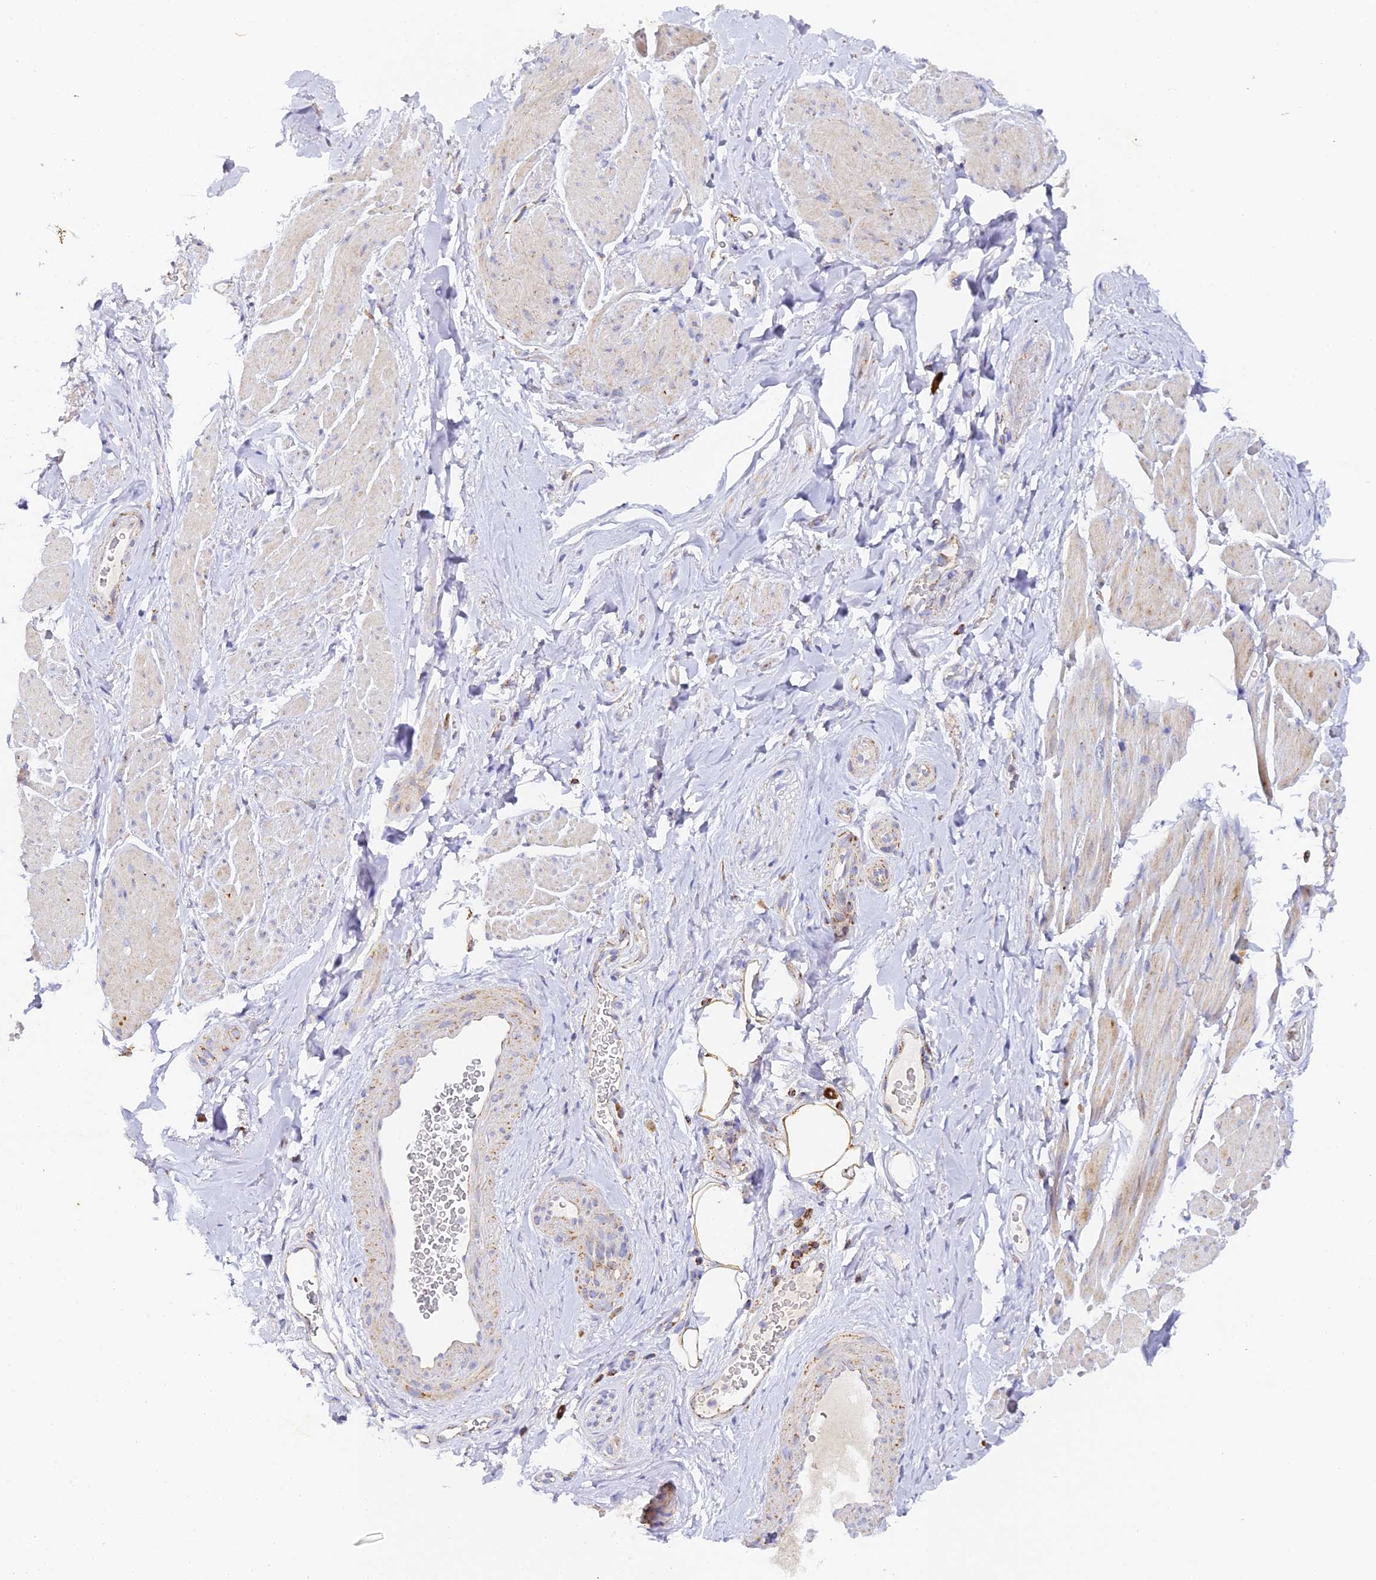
{"staining": {"intensity": "weak", "quantity": "<25%", "location": "cytoplasmic/membranous"}, "tissue": "smooth muscle", "cell_type": "Smooth muscle cells", "image_type": "normal", "snomed": [{"axis": "morphology", "description": "Normal tissue, NOS"}, {"axis": "topography", "description": "Smooth muscle"}, {"axis": "topography", "description": "Peripheral nerve tissue"}], "caption": "Immunohistochemical staining of benign smooth muscle exhibits no significant staining in smooth muscle cells.", "gene": "DONSON", "patient": {"sex": "male", "age": 69}}